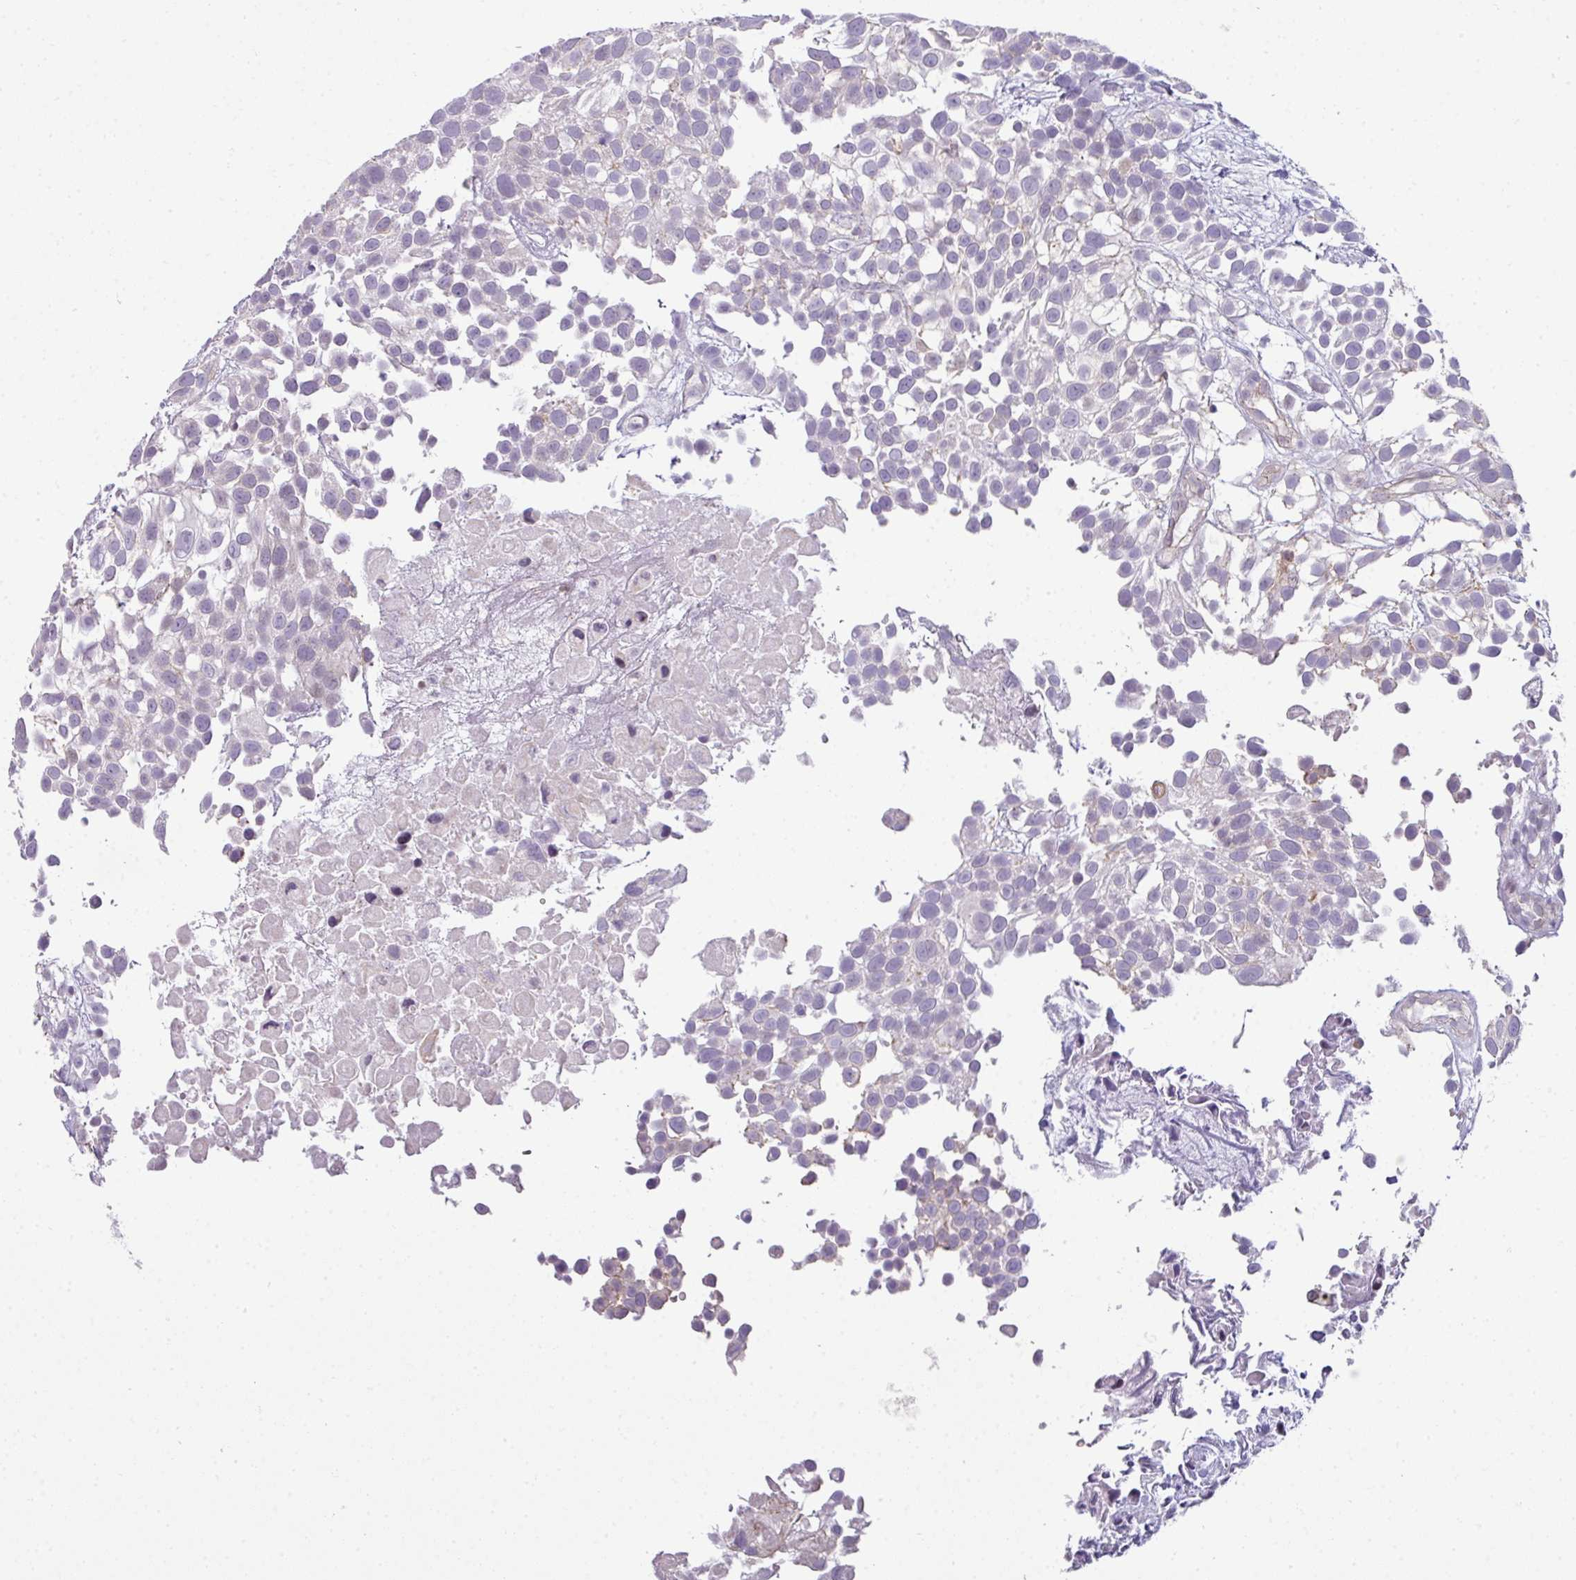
{"staining": {"intensity": "negative", "quantity": "none", "location": "none"}, "tissue": "urothelial cancer", "cell_type": "Tumor cells", "image_type": "cancer", "snomed": [{"axis": "morphology", "description": "Urothelial carcinoma, High grade"}, {"axis": "topography", "description": "Urinary bladder"}], "caption": "The micrograph demonstrates no significant positivity in tumor cells of urothelial carcinoma (high-grade).", "gene": "STAT5A", "patient": {"sex": "male", "age": 56}}